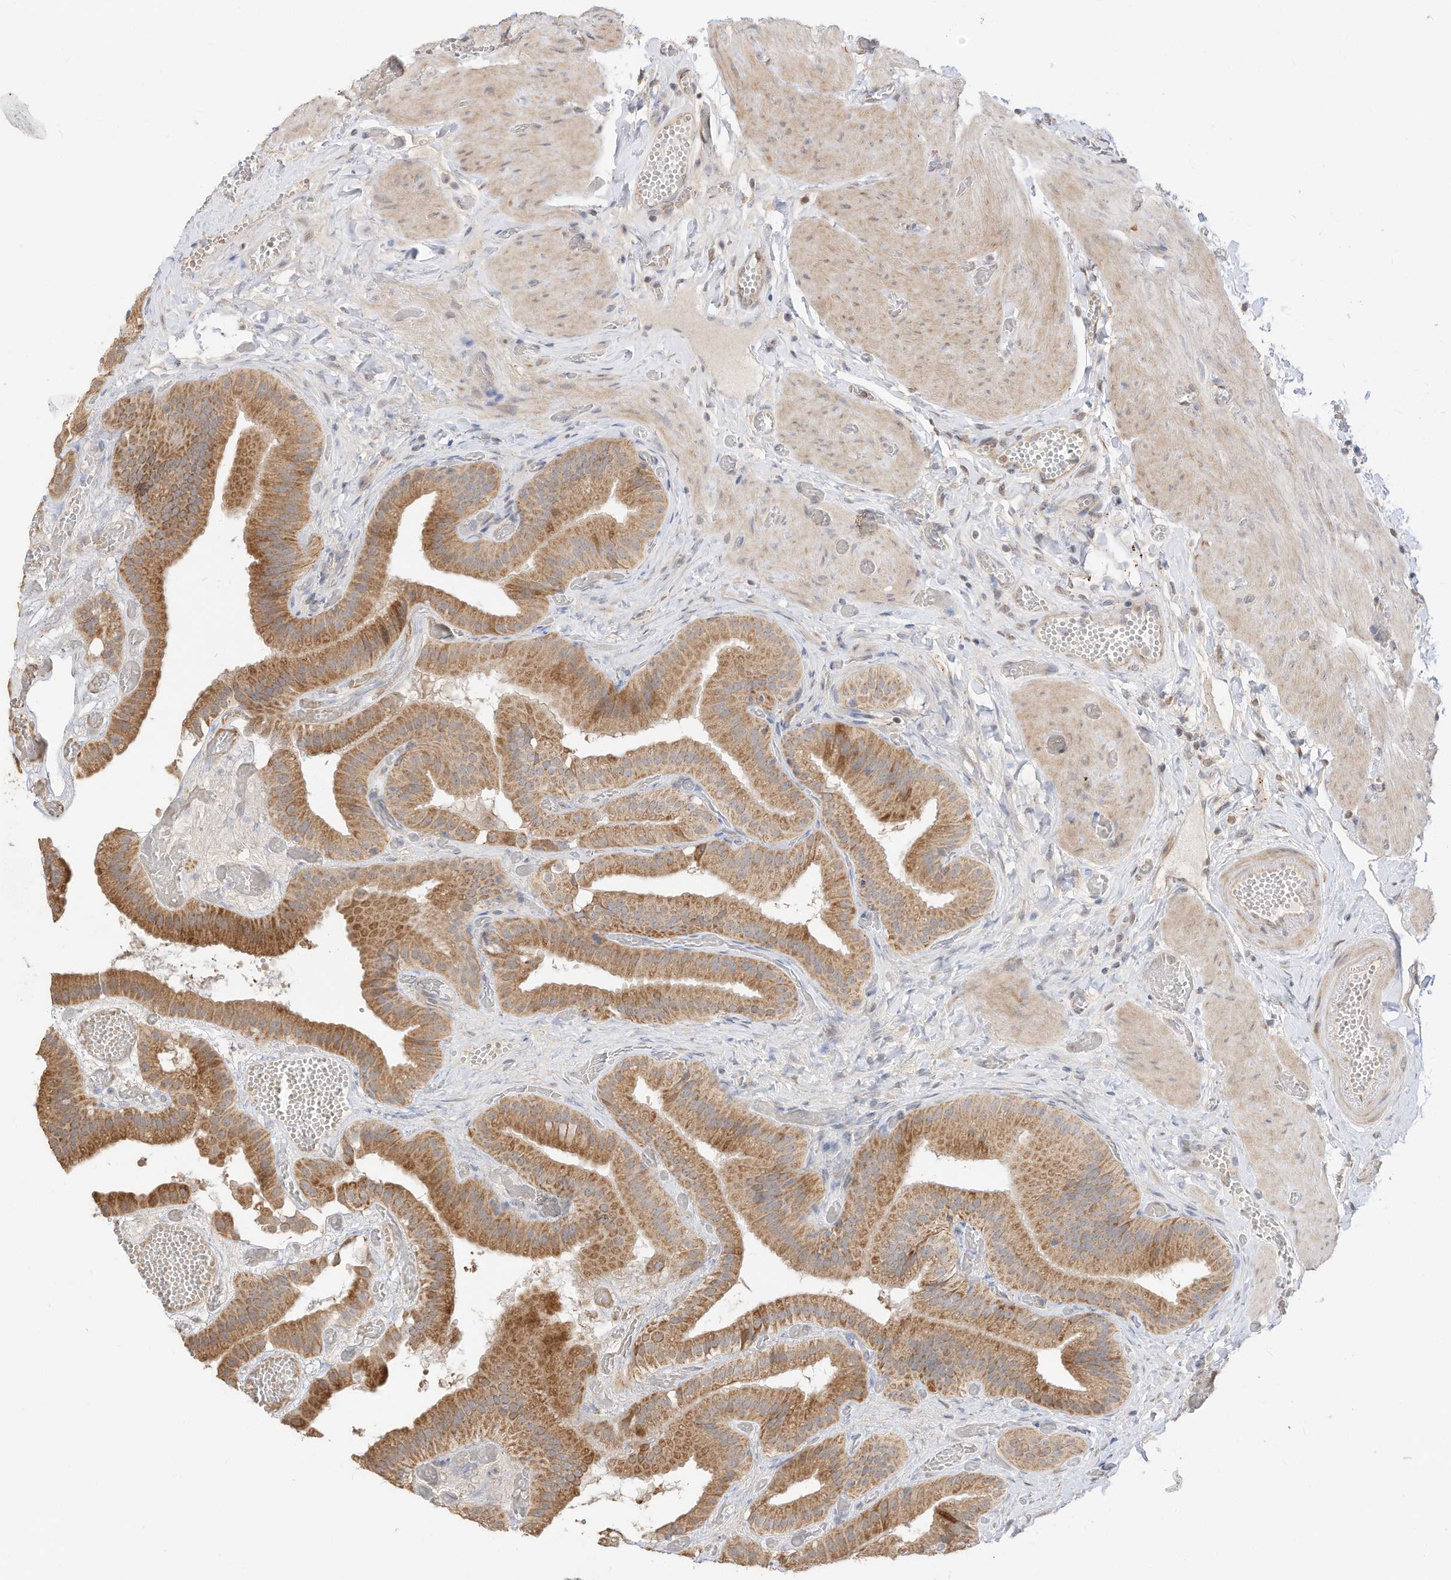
{"staining": {"intensity": "moderate", "quantity": ">75%", "location": "cytoplasmic/membranous"}, "tissue": "gallbladder", "cell_type": "Glandular cells", "image_type": "normal", "snomed": [{"axis": "morphology", "description": "Normal tissue, NOS"}, {"axis": "topography", "description": "Gallbladder"}], "caption": "Unremarkable gallbladder displays moderate cytoplasmic/membranous positivity in about >75% of glandular cells, visualized by immunohistochemistry.", "gene": "CAGE1", "patient": {"sex": "female", "age": 64}}